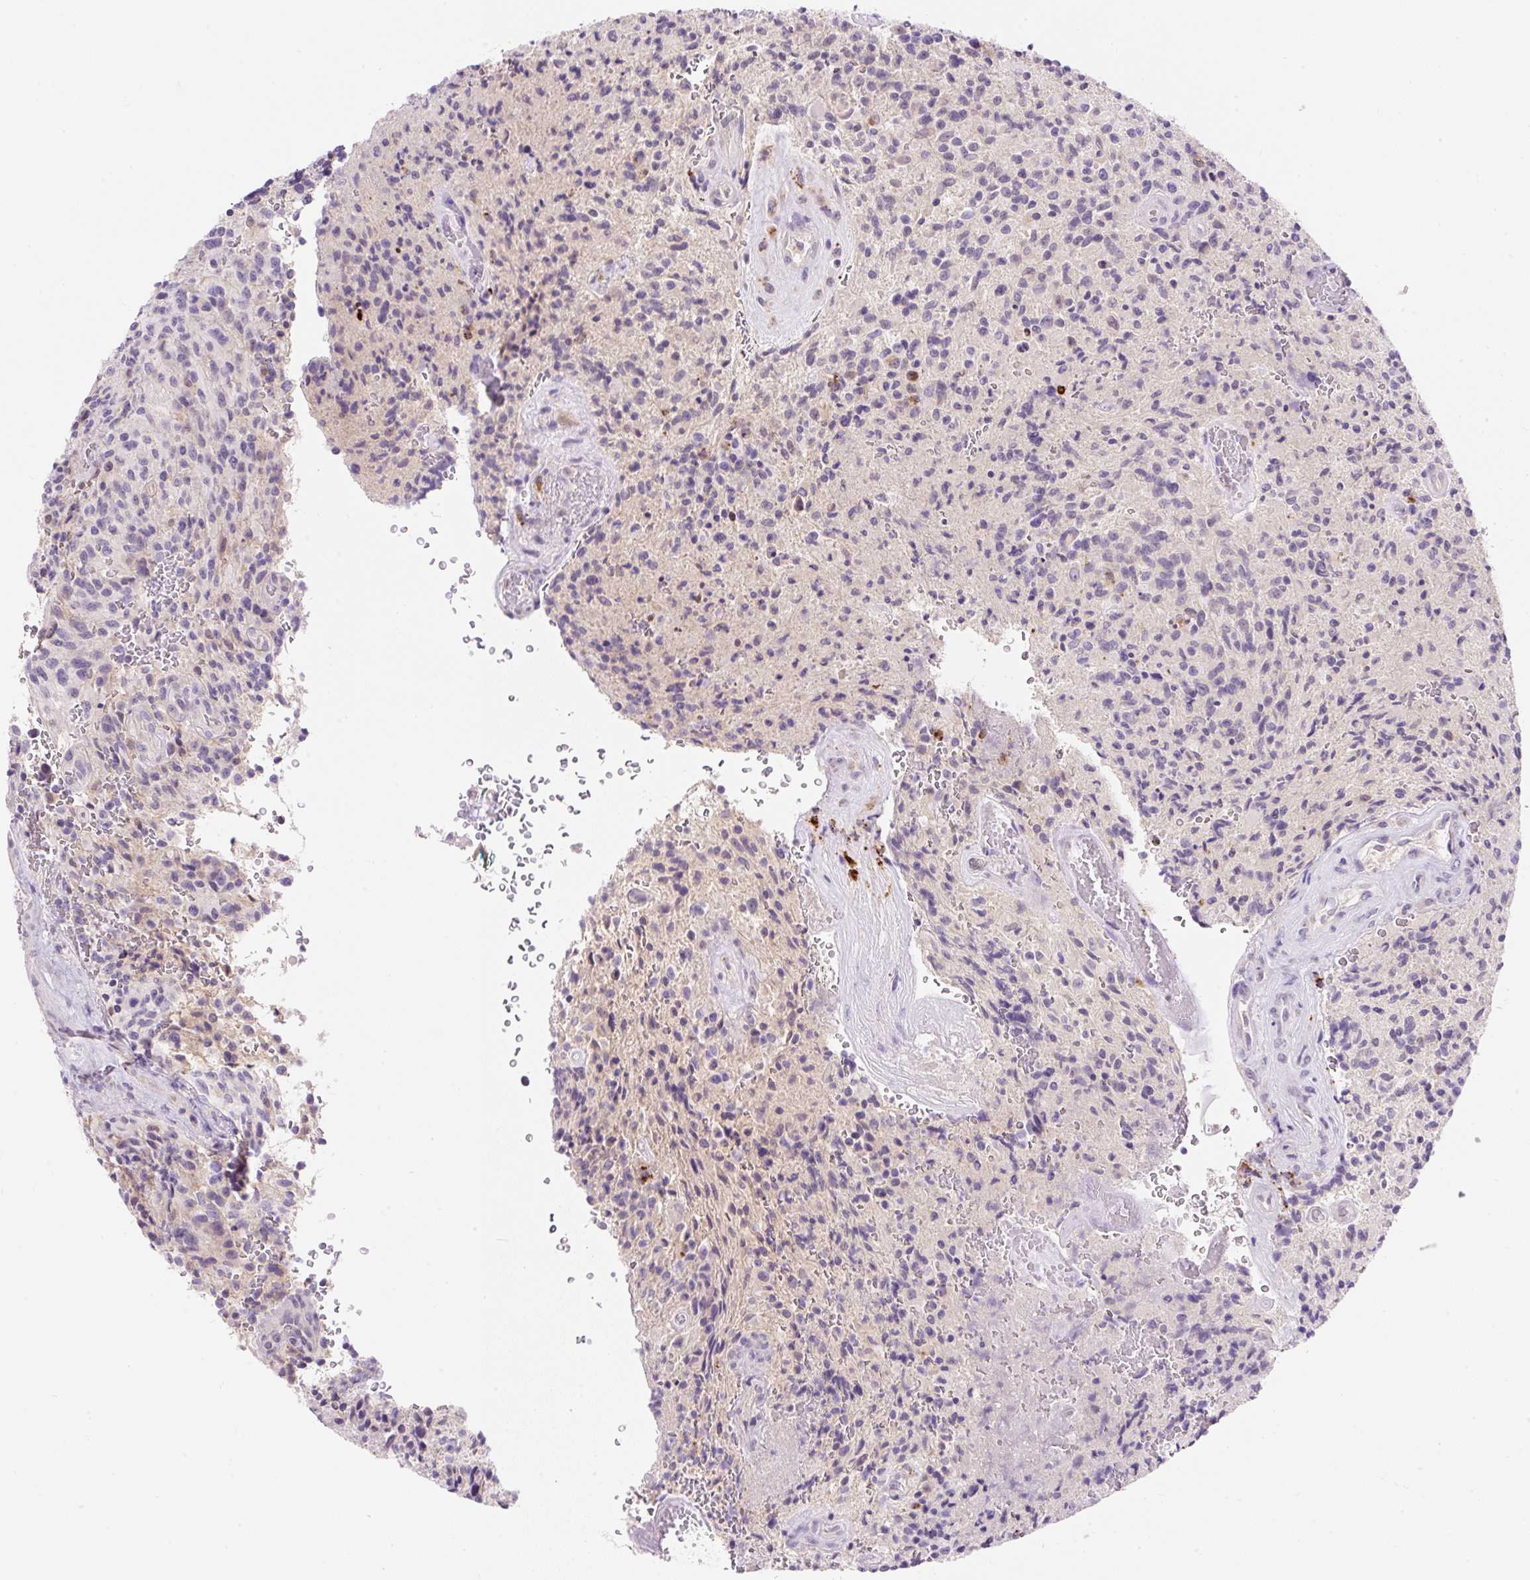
{"staining": {"intensity": "negative", "quantity": "none", "location": "none"}, "tissue": "glioma", "cell_type": "Tumor cells", "image_type": "cancer", "snomed": [{"axis": "morphology", "description": "Normal tissue, NOS"}, {"axis": "morphology", "description": "Glioma, malignant, High grade"}, {"axis": "topography", "description": "Cerebral cortex"}], "caption": "Human glioma stained for a protein using IHC exhibits no expression in tumor cells.", "gene": "TMEM150C", "patient": {"sex": "male", "age": 56}}